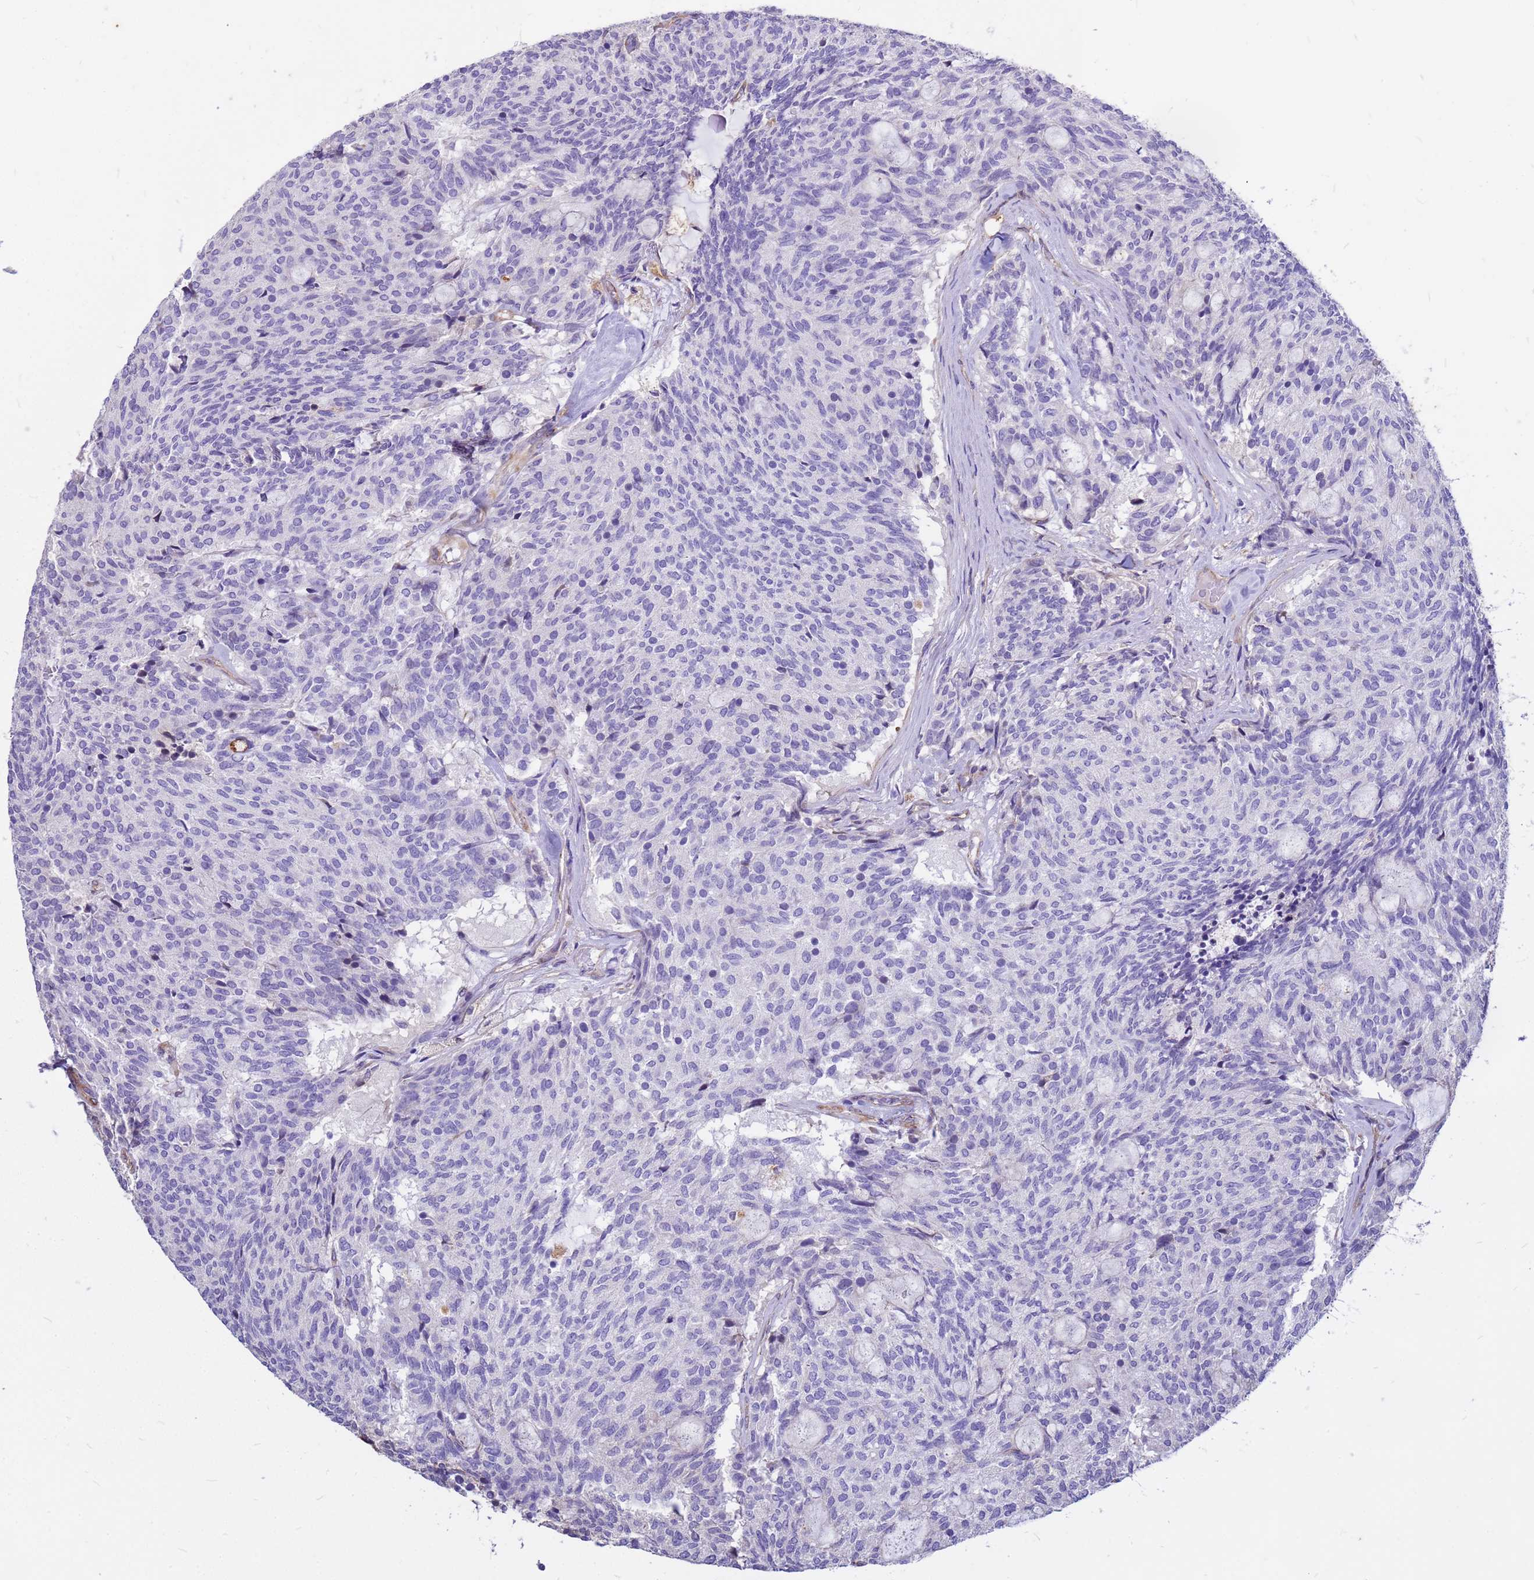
{"staining": {"intensity": "negative", "quantity": "none", "location": "none"}, "tissue": "carcinoid", "cell_type": "Tumor cells", "image_type": "cancer", "snomed": [{"axis": "morphology", "description": "Carcinoid, malignant, NOS"}, {"axis": "topography", "description": "Pancreas"}], "caption": "IHC photomicrograph of neoplastic tissue: carcinoid (malignant) stained with DAB (3,3'-diaminobenzidine) reveals no significant protein expression in tumor cells.", "gene": "TCEAL3", "patient": {"sex": "female", "age": 54}}